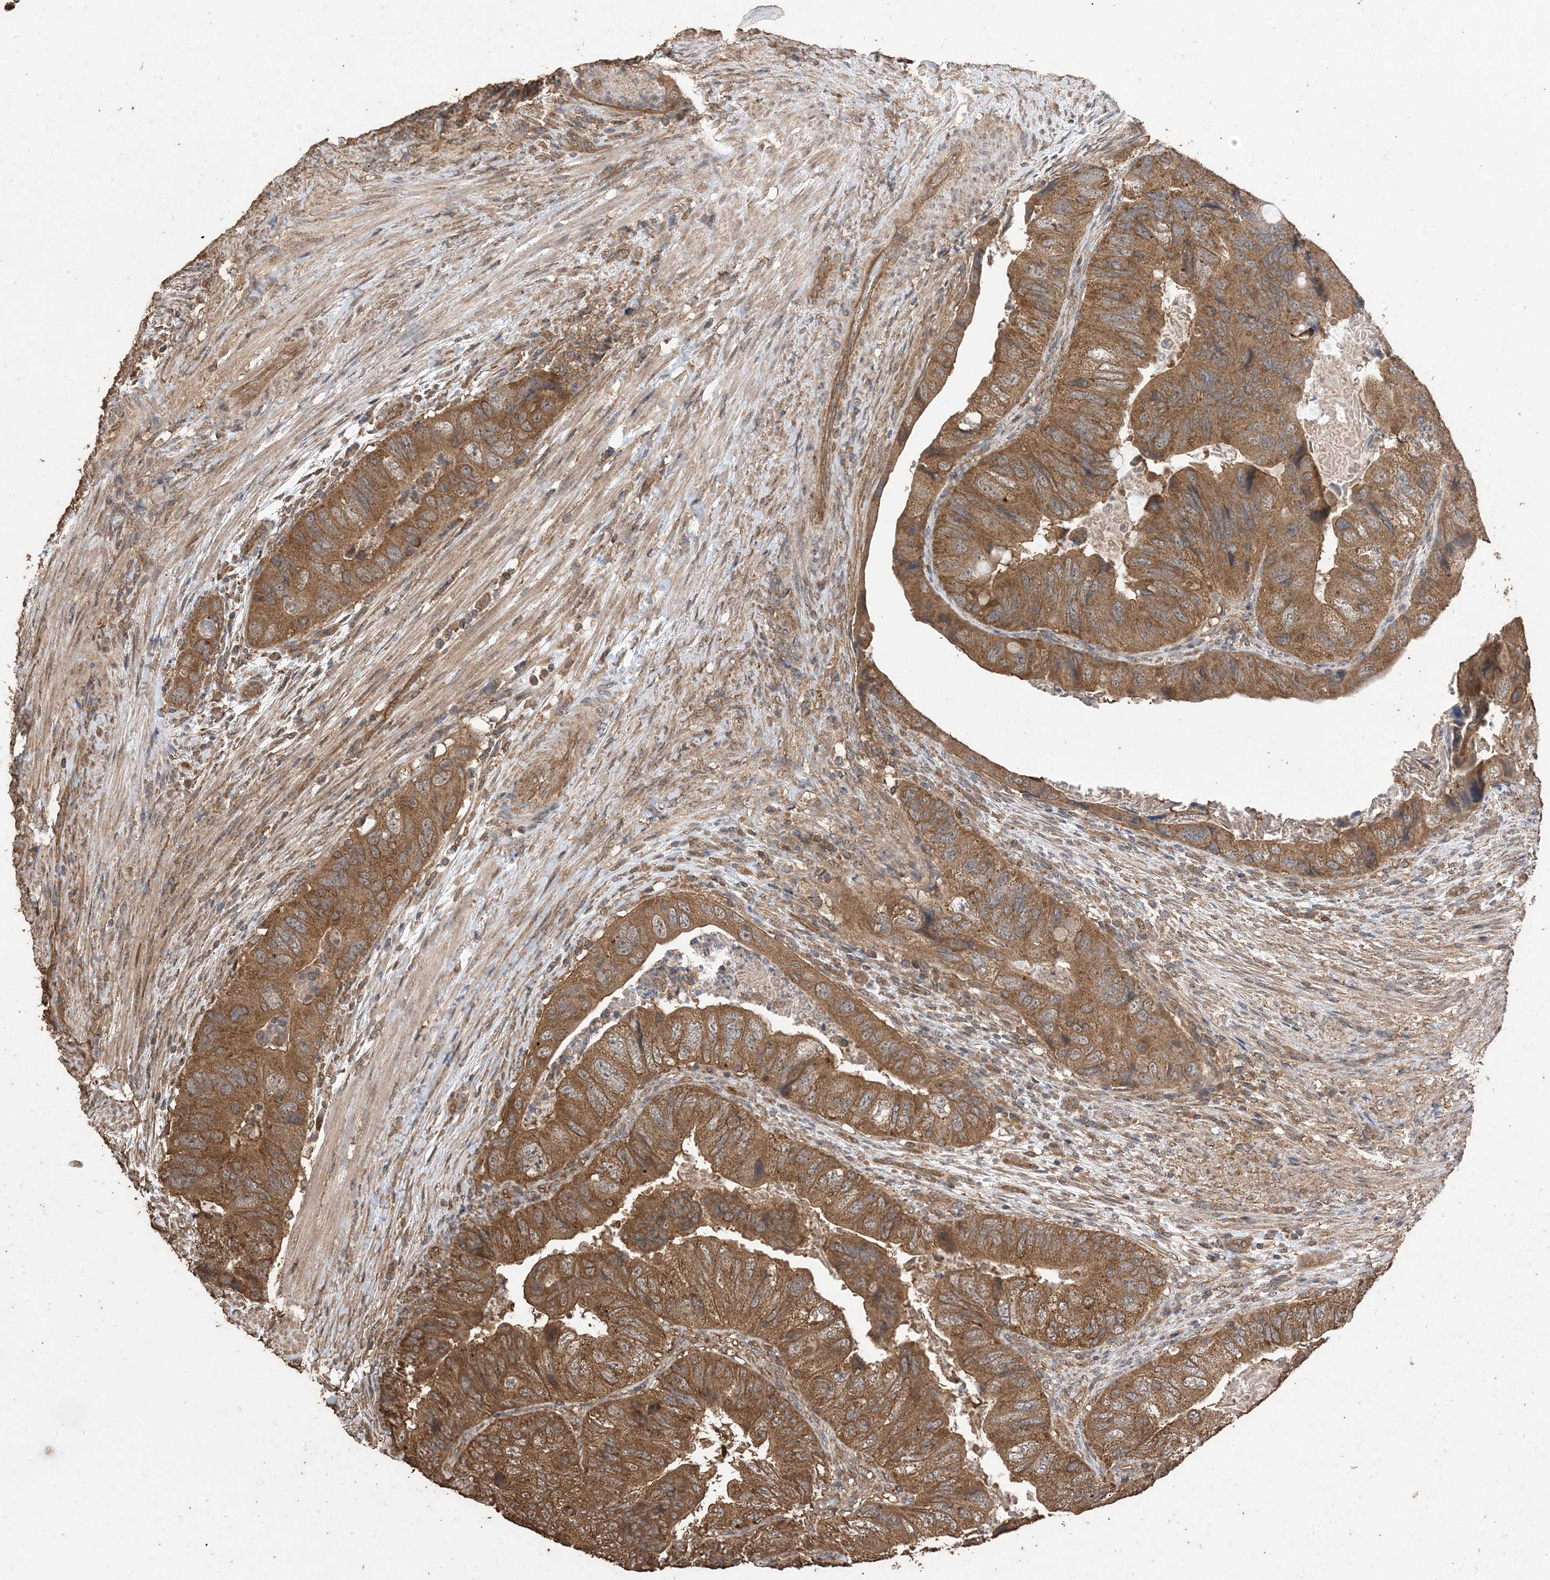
{"staining": {"intensity": "moderate", "quantity": ">75%", "location": "cytoplasmic/membranous"}, "tissue": "colorectal cancer", "cell_type": "Tumor cells", "image_type": "cancer", "snomed": [{"axis": "morphology", "description": "Adenocarcinoma, NOS"}, {"axis": "topography", "description": "Rectum"}], "caption": "The immunohistochemical stain highlights moderate cytoplasmic/membranous expression in tumor cells of colorectal cancer tissue. (IHC, brightfield microscopy, high magnification).", "gene": "ZKSCAN5", "patient": {"sex": "male", "age": 63}}